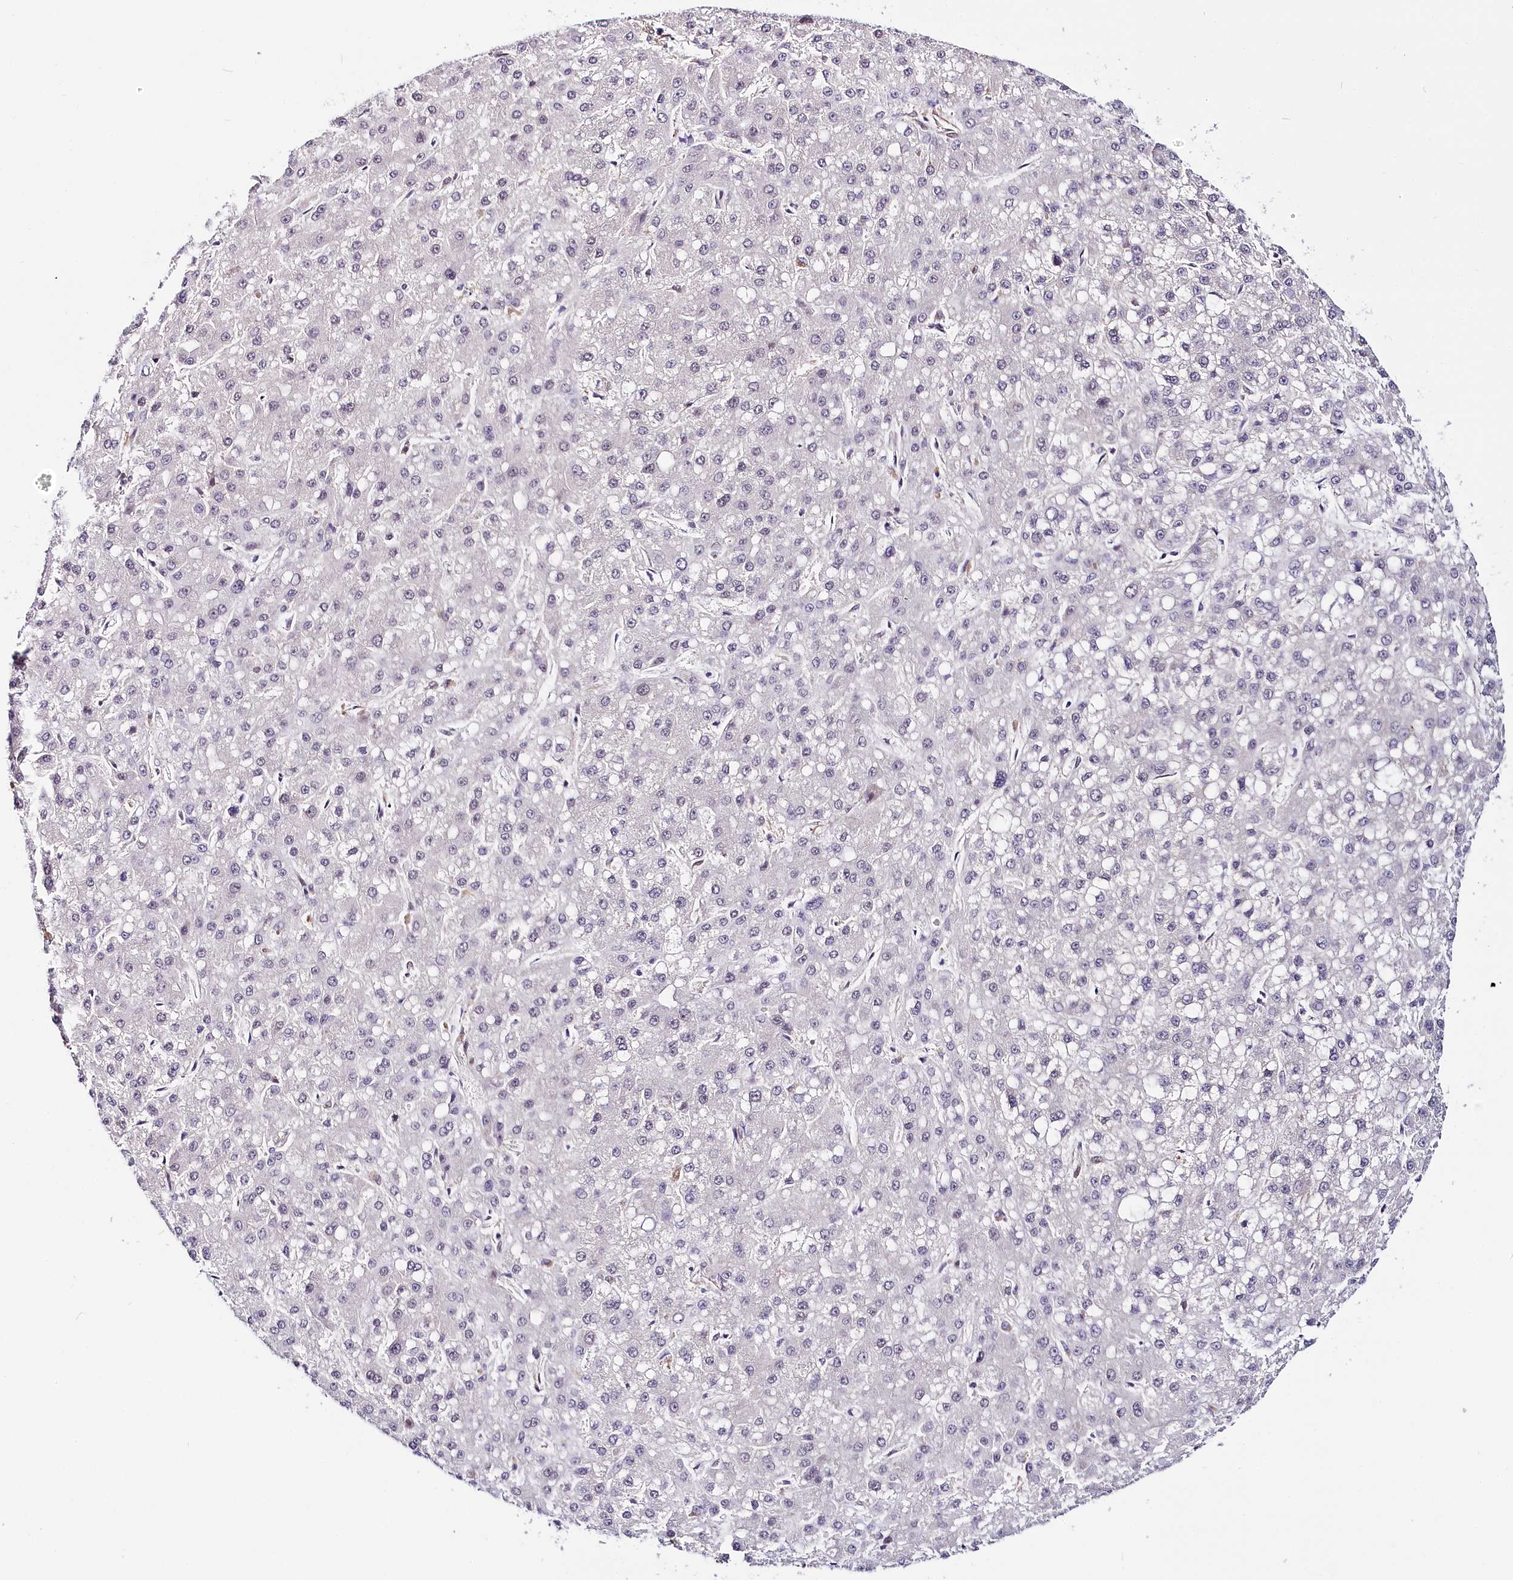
{"staining": {"intensity": "negative", "quantity": "none", "location": "none"}, "tissue": "liver cancer", "cell_type": "Tumor cells", "image_type": "cancer", "snomed": [{"axis": "morphology", "description": "Carcinoma, Hepatocellular, NOS"}, {"axis": "topography", "description": "Liver"}], "caption": "Liver hepatocellular carcinoma was stained to show a protein in brown. There is no significant staining in tumor cells.", "gene": "PPP2R5B", "patient": {"sex": "male", "age": 67}}